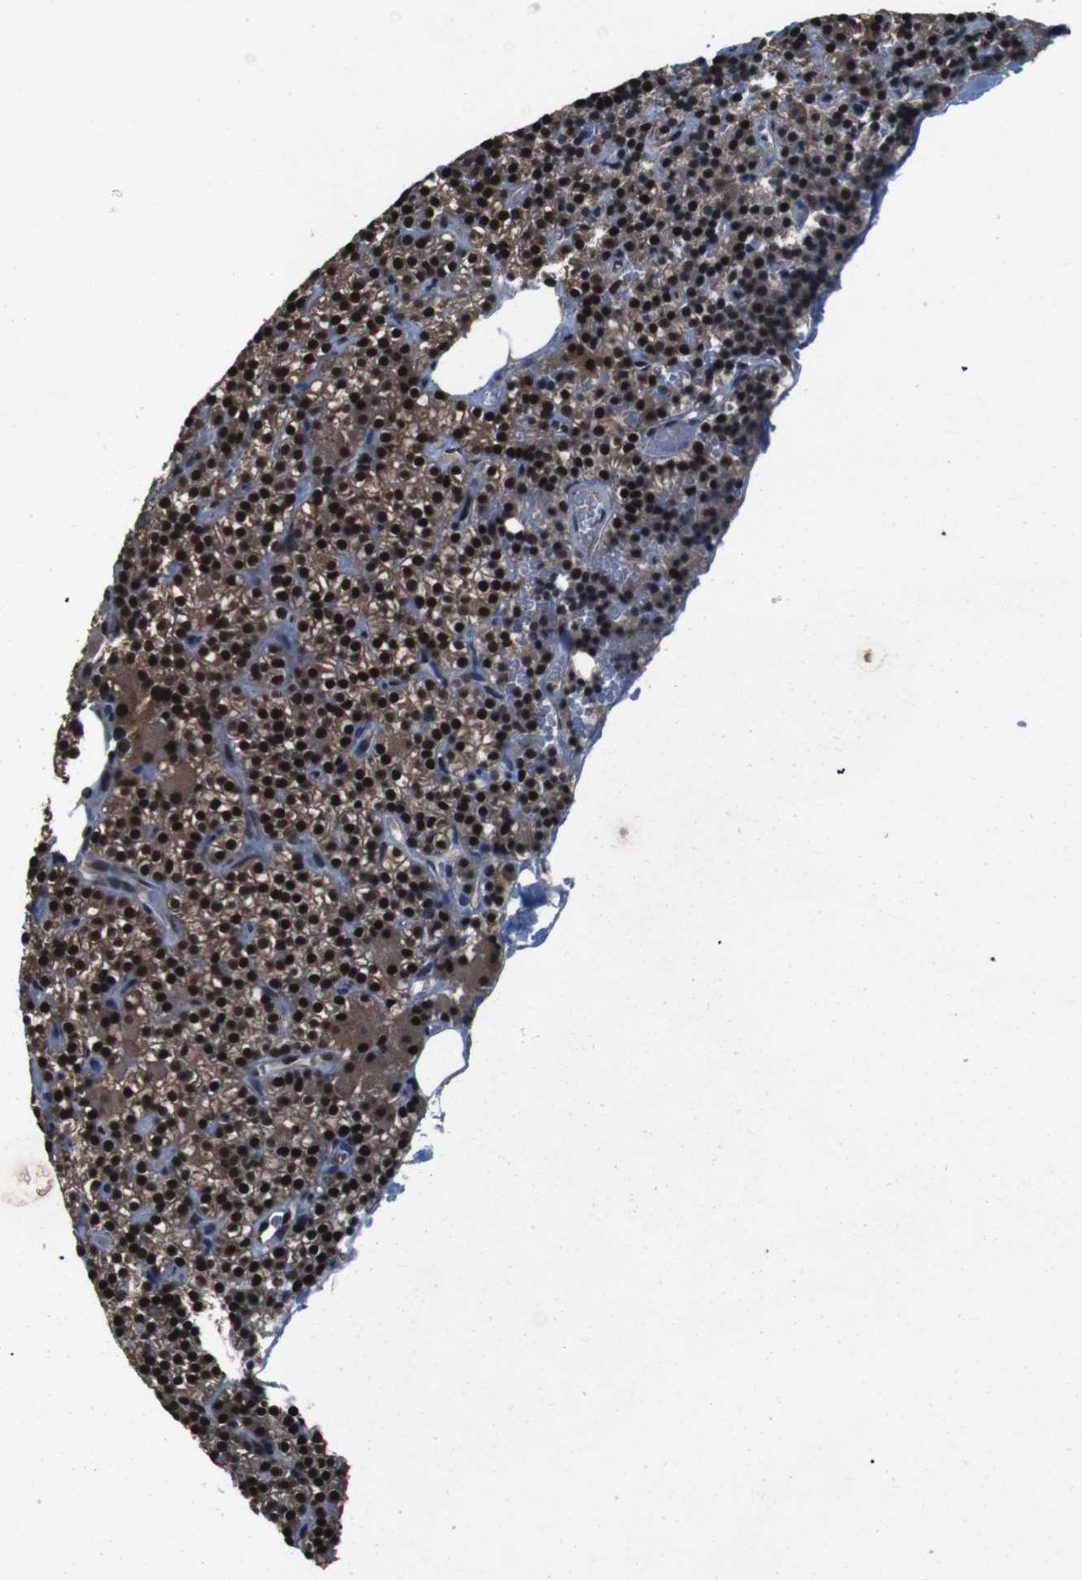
{"staining": {"intensity": "strong", "quantity": ">75%", "location": "cytoplasmic/membranous,nuclear"}, "tissue": "parathyroid gland", "cell_type": "Glandular cells", "image_type": "normal", "snomed": [{"axis": "morphology", "description": "Normal tissue, NOS"}, {"axis": "morphology", "description": "Hyperplasia, NOS"}, {"axis": "topography", "description": "Parathyroid gland"}], "caption": "Parathyroid gland stained for a protein (brown) reveals strong cytoplasmic/membranous,nuclear positive staining in approximately >75% of glandular cells.", "gene": "NR4A2", "patient": {"sex": "male", "age": 44}}